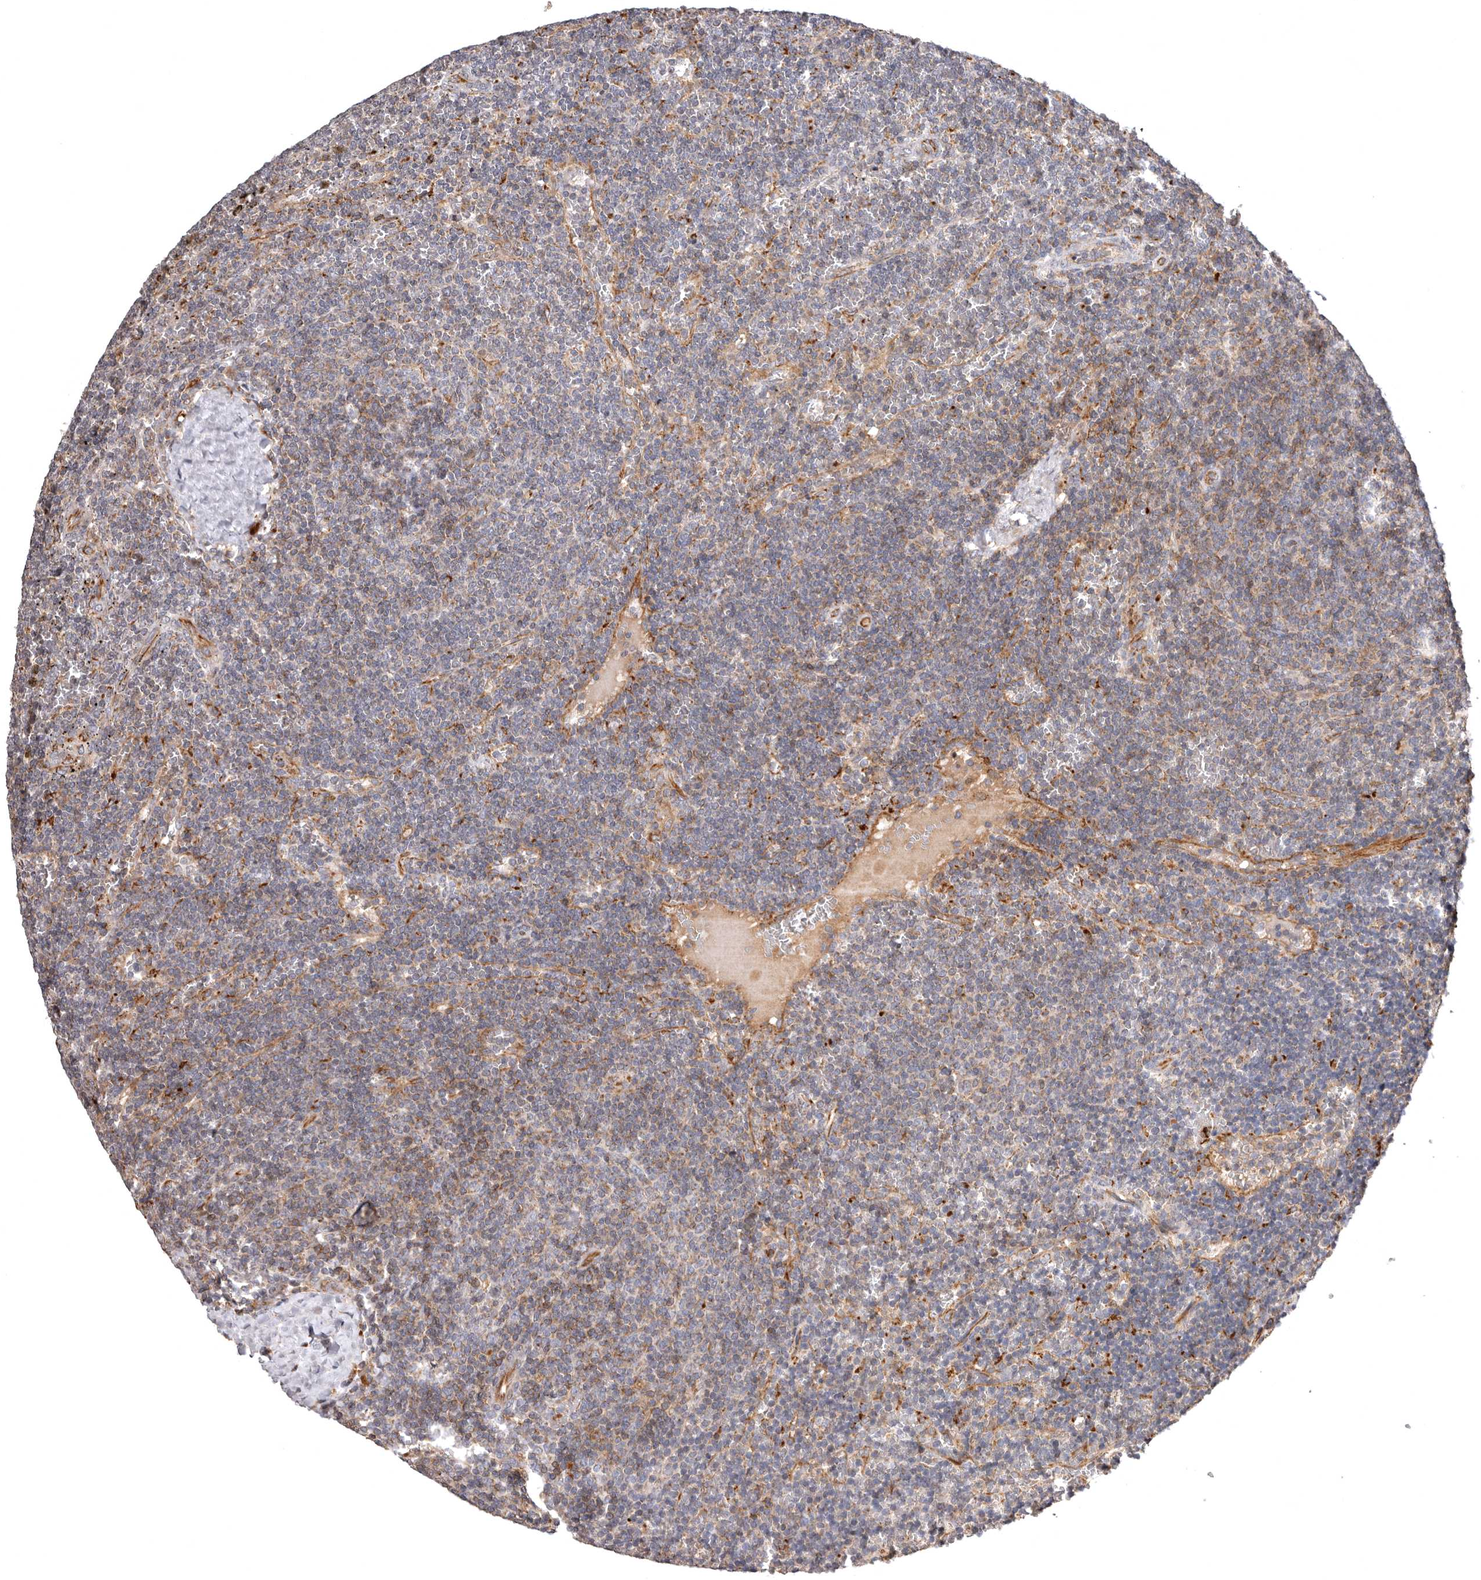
{"staining": {"intensity": "weak", "quantity": "25%-75%", "location": "cytoplasmic/membranous"}, "tissue": "lymphoma", "cell_type": "Tumor cells", "image_type": "cancer", "snomed": [{"axis": "morphology", "description": "Malignant lymphoma, non-Hodgkin's type, Low grade"}, {"axis": "topography", "description": "Spleen"}], "caption": "Immunohistochemical staining of low-grade malignant lymphoma, non-Hodgkin's type exhibits weak cytoplasmic/membranous protein staining in about 25%-75% of tumor cells.", "gene": "ADCY2", "patient": {"sex": "female", "age": 50}}